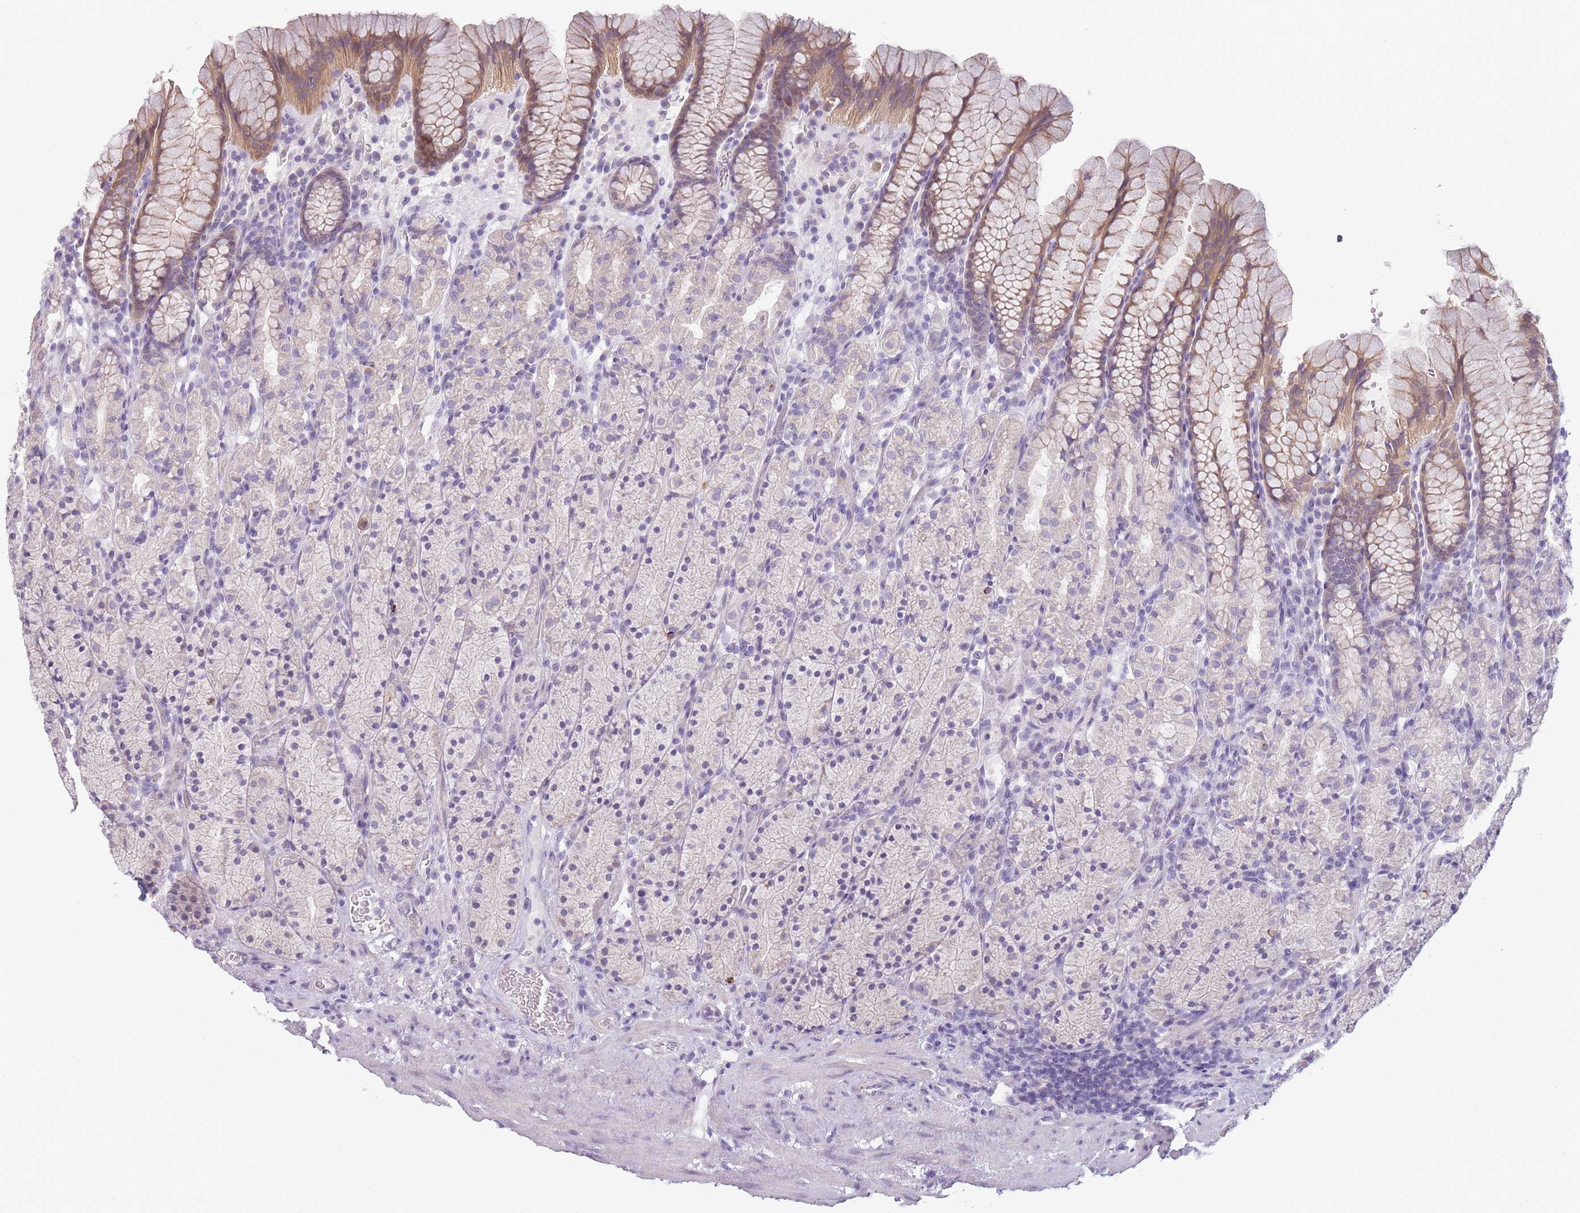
{"staining": {"intensity": "moderate", "quantity": "<25%", "location": "cytoplasmic/membranous"}, "tissue": "stomach", "cell_type": "Glandular cells", "image_type": "normal", "snomed": [{"axis": "morphology", "description": "Normal tissue, NOS"}, {"axis": "topography", "description": "Stomach, upper"}, {"axis": "topography", "description": "Stomach"}], "caption": "IHC histopathology image of normal stomach stained for a protein (brown), which demonstrates low levels of moderate cytoplasmic/membranous staining in about <25% of glandular cells.", "gene": "TMEM236", "patient": {"sex": "male", "age": 62}}